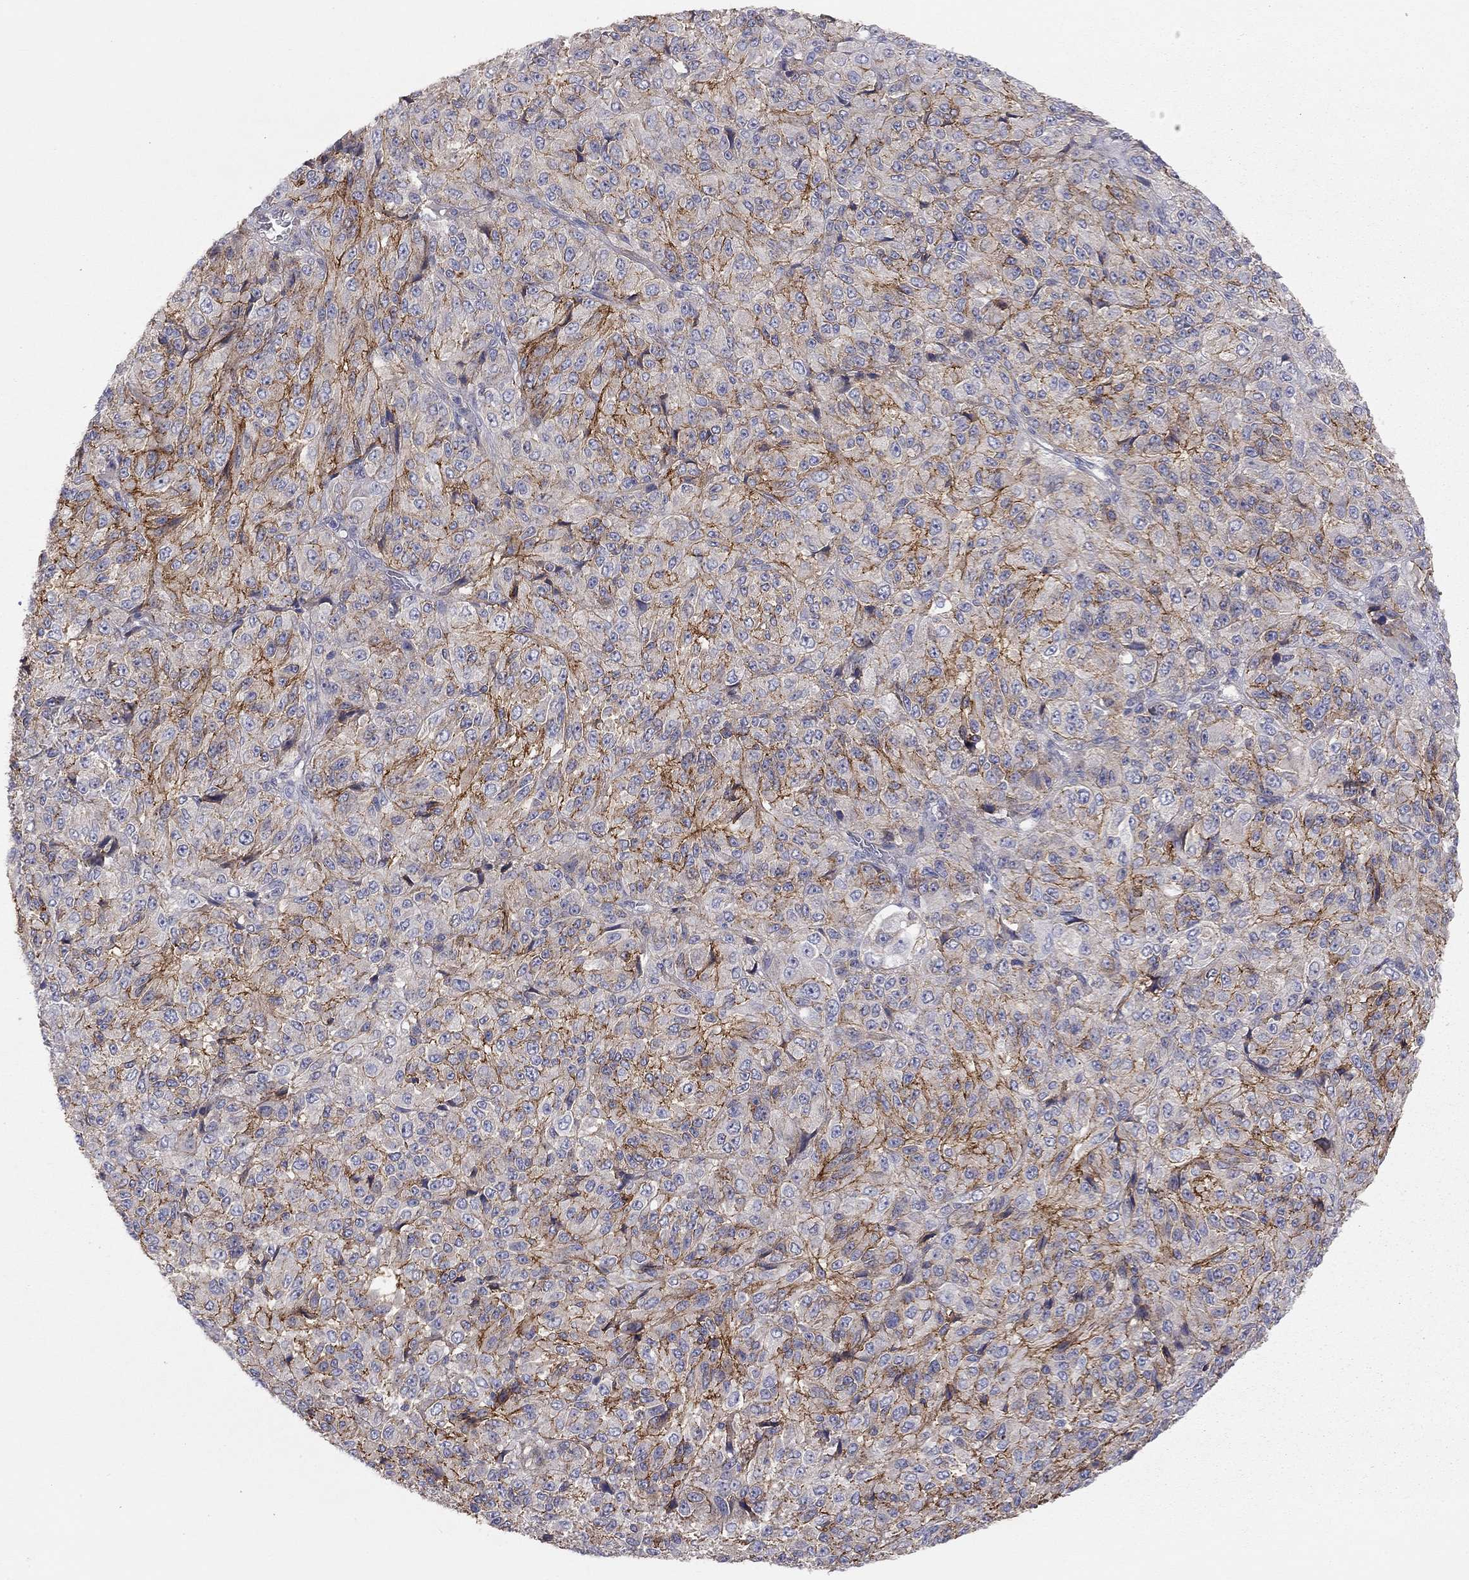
{"staining": {"intensity": "strong", "quantity": "25%-75%", "location": "cytoplasmic/membranous"}, "tissue": "melanoma", "cell_type": "Tumor cells", "image_type": "cancer", "snomed": [{"axis": "morphology", "description": "Malignant melanoma, Metastatic site"}, {"axis": "topography", "description": "Brain"}], "caption": "Approximately 25%-75% of tumor cells in human melanoma reveal strong cytoplasmic/membranous protein positivity as visualized by brown immunohistochemical staining.", "gene": "GPRC5B", "patient": {"sex": "female", "age": 56}}